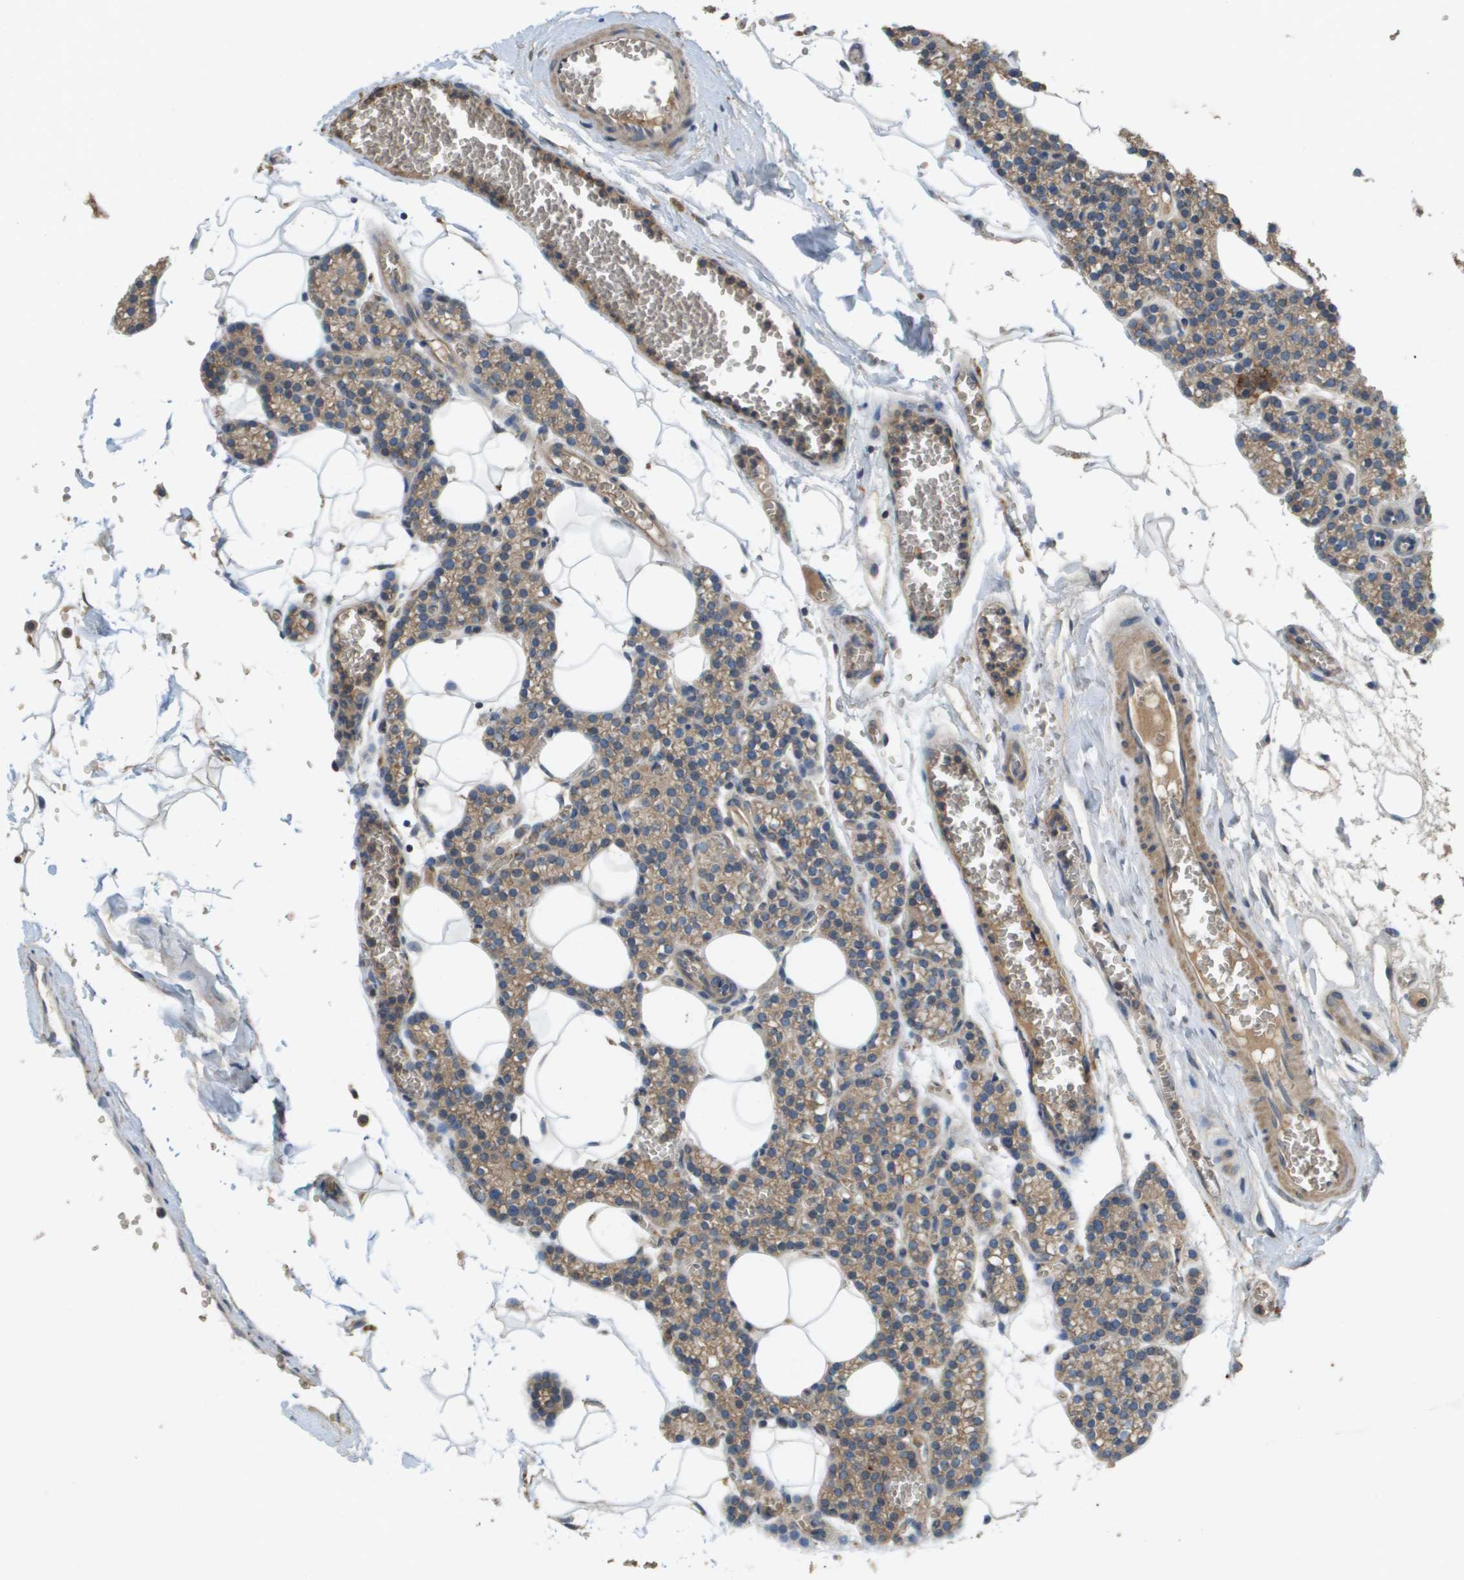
{"staining": {"intensity": "weak", "quantity": ">75%", "location": "cytoplasmic/membranous"}, "tissue": "parathyroid gland", "cell_type": "Glandular cells", "image_type": "normal", "snomed": [{"axis": "morphology", "description": "Normal tissue, NOS"}, {"axis": "morphology", "description": "Adenoma, NOS"}, {"axis": "topography", "description": "Parathyroid gland"}], "caption": "The histopathology image demonstrates immunohistochemical staining of unremarkable parathyroid gland. There is weak cytoplasmic/membranous staining is appreciated in about >75% of glandular cells. (brown staining indicates protein expression, while blue staining denotes nuclei).", "gene": "KRT23", "patient": {"sex": "female", "age": 58}}